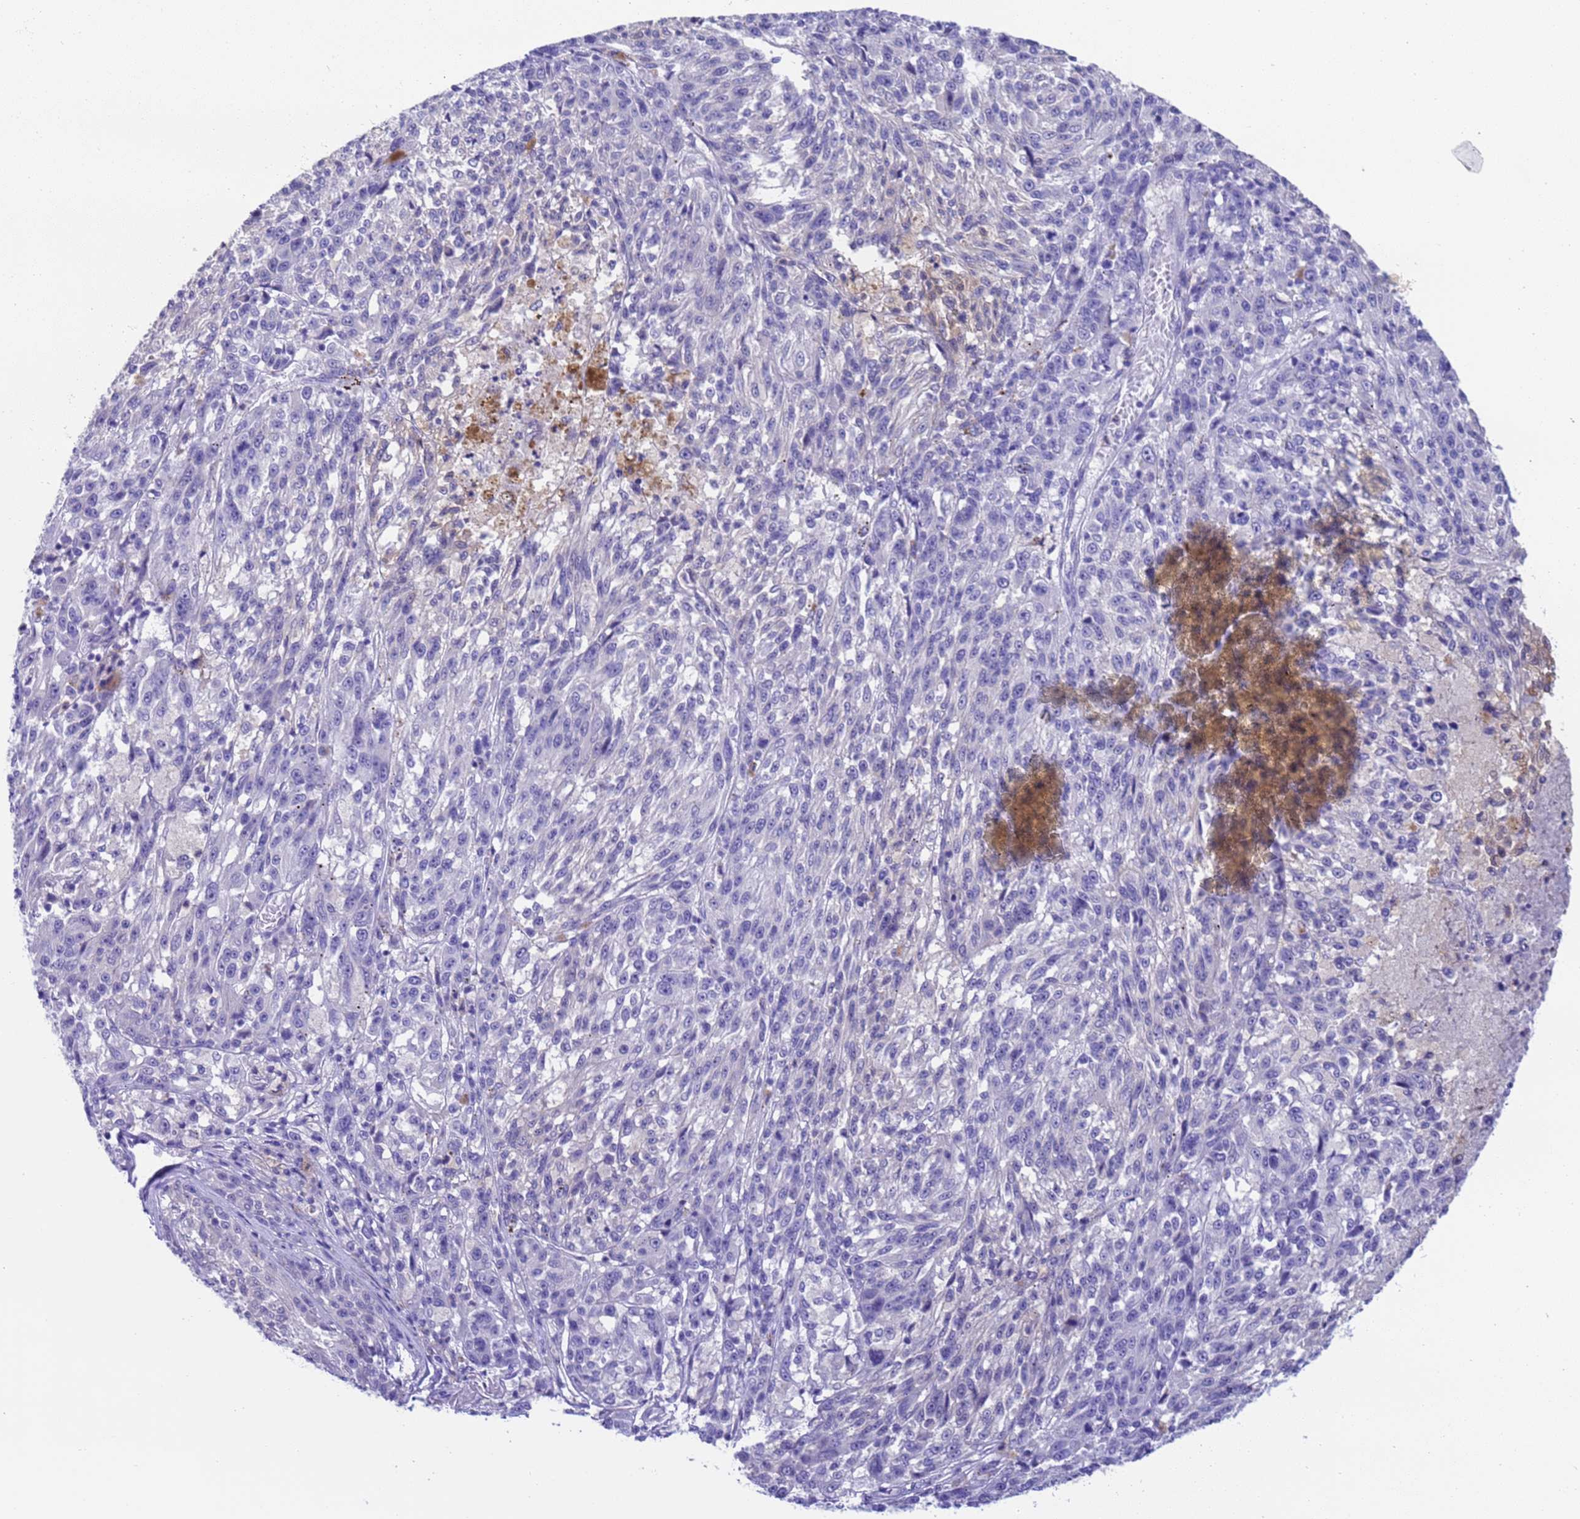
{"staining": {"intensity": "negative", "quantity": "none", "location": "none"}, "tissue": "melanoma", "cell_type": "Tumor cells", "image_type": "cancer", "snomed": [{"axis": "morphology", "description": "Malignant melanoma, NOS"}, {"axis": "topography", "description": "Skin"}], "caption": "Image shows no significant protein expression in tumor cells of melanoma.", "gene": "USP38", "patient": {"sex": "male", "age": 53}}